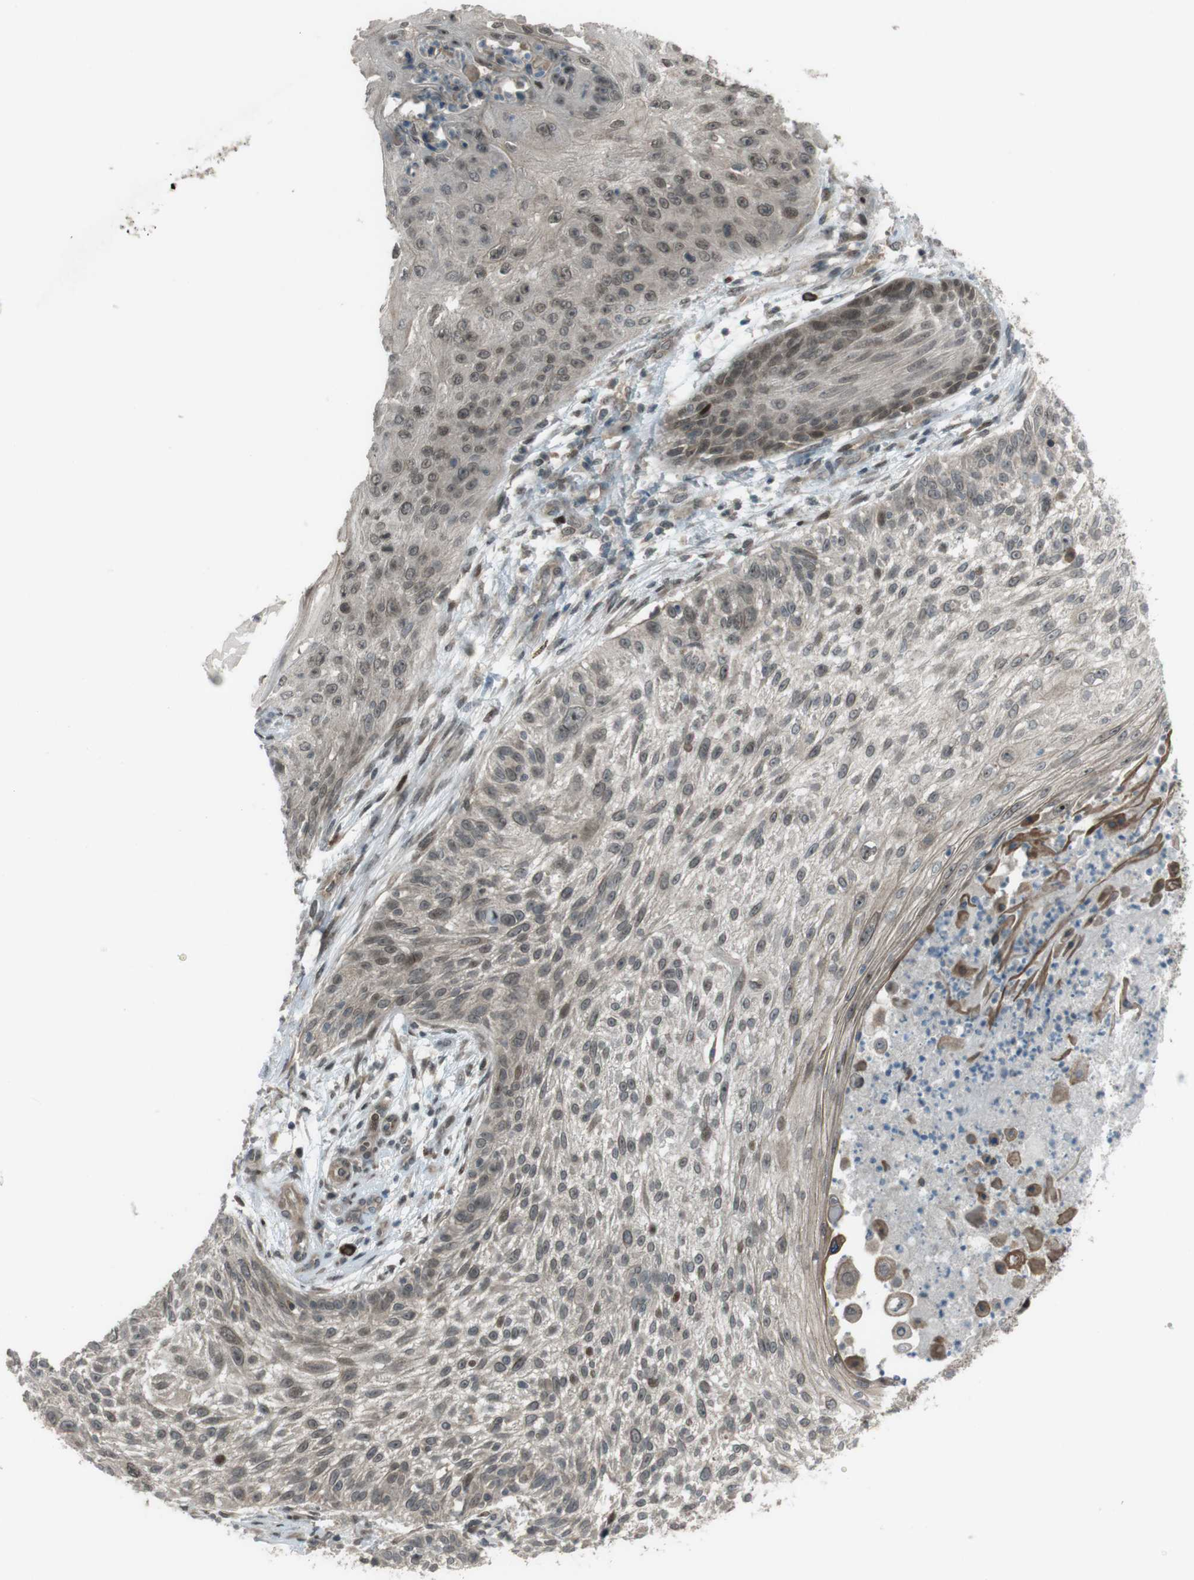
{"staining": {"intensity": "moderate", "quantity": ">75%", "location": "nuclear"}, "tissue": "skin cancer", "cell_type": "Tumor cells", "image_type": "cancer", "snomed": [{"axis": "morphology", "description": "Squamous cell carcinoma, NOS"}, {"axis": "topography", "description": "Skin"}], "caption": "Immunohistochemistry staining of skin squamous cell carcinoma, which shows medium levels of moderate nuclear staining in about >75% of tumor cells indicating moderate nuclear protein expression. The staining was performed using DAB (brown) for protein detection and nuclei were counterstained in hematoxylin (blue).", "gene": "SLITRK5", "patient": {"sex": "female", "age": 80}}